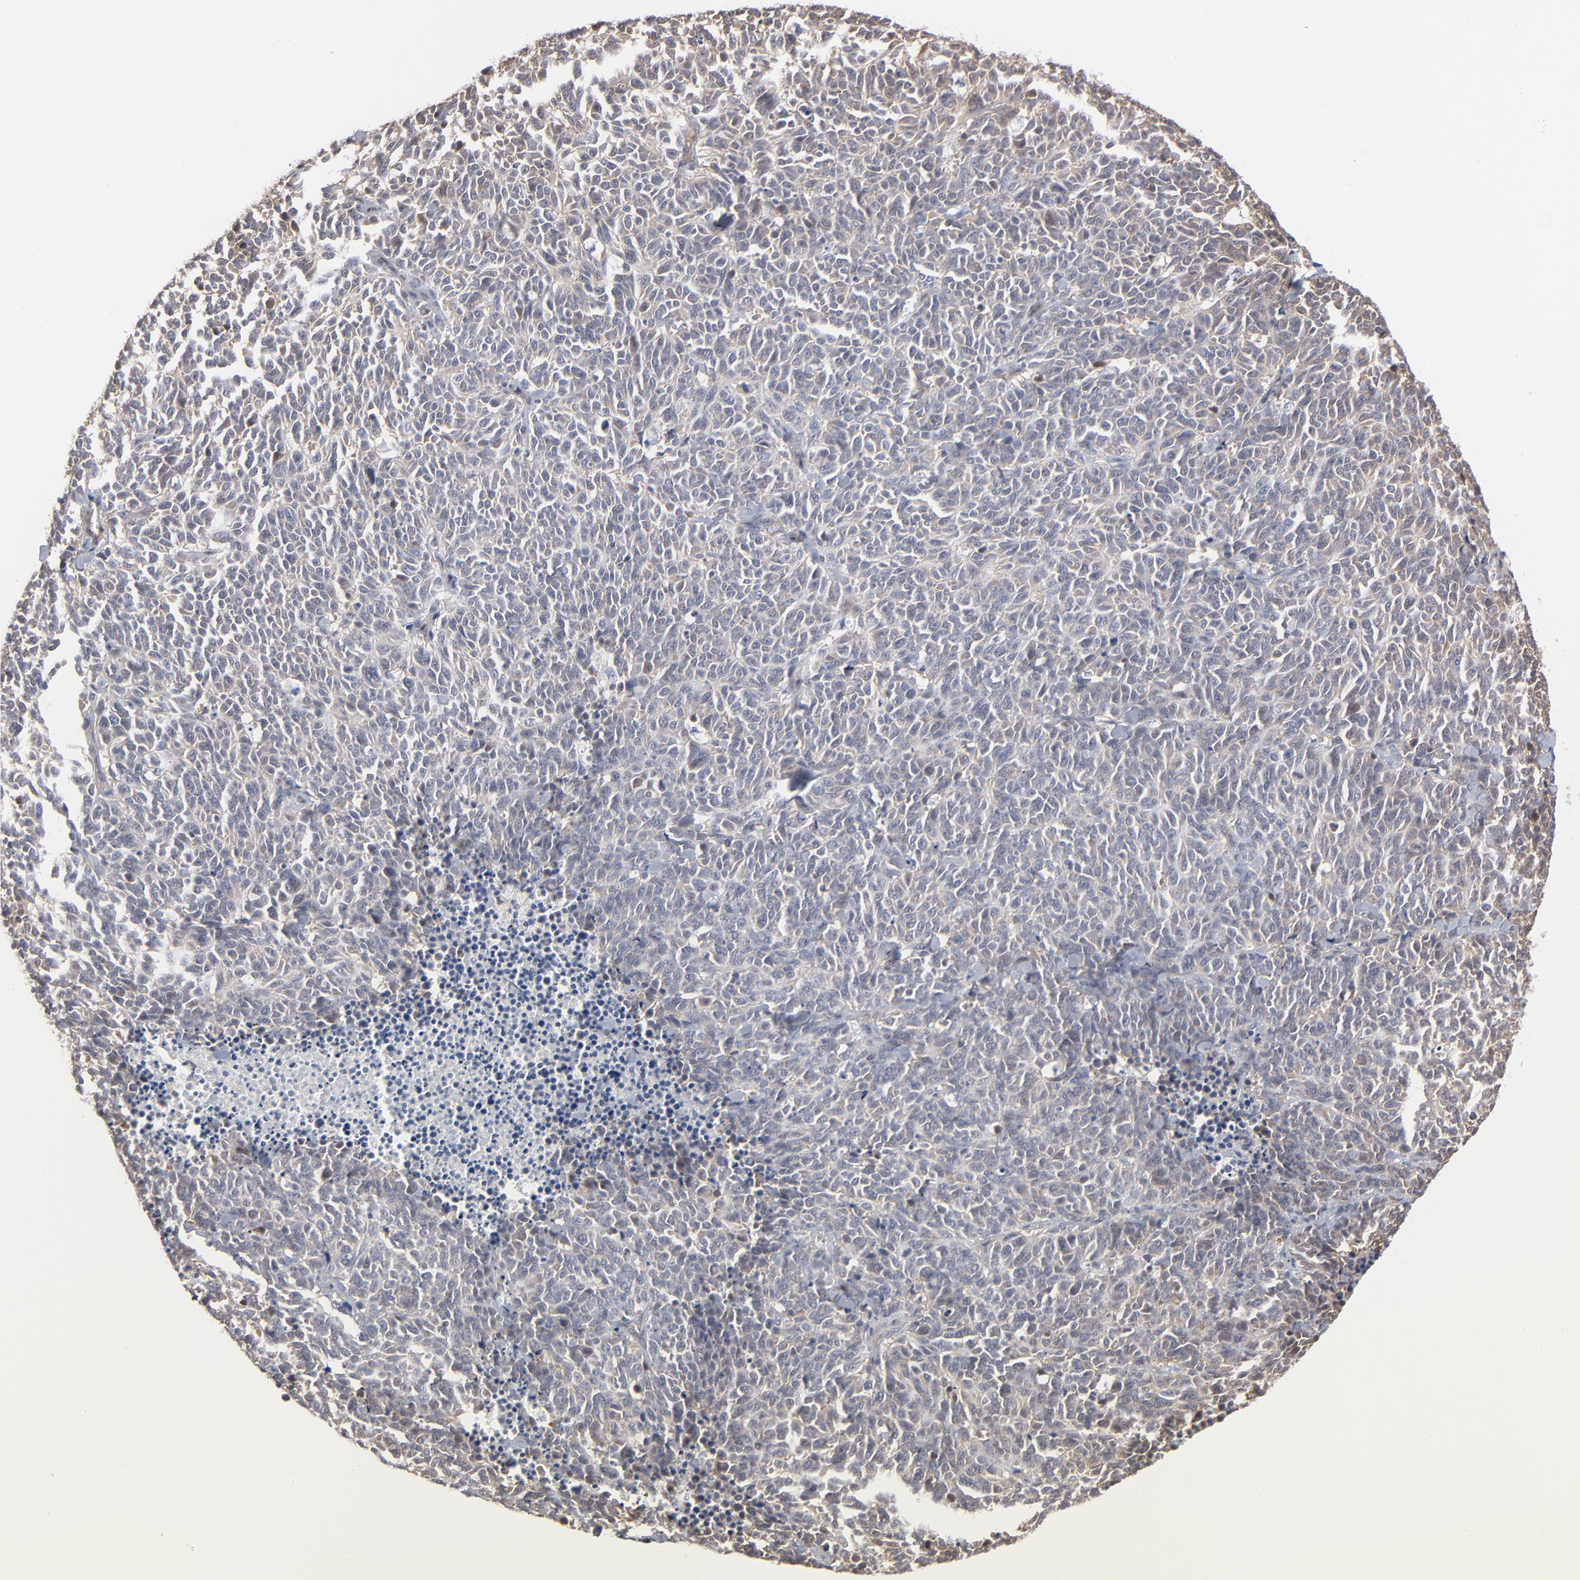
{"staining": {"intensity": "weak", "quantity": "25%-75%", "location": "cytoplasmic/membranous"}, "tissue": "lung cancer", "cell_type": "Tumor cells", "image_type": "cancer", "snomed": [{"axis": "morphology", "description": "Neoplasm, malignant, NOS"}, {"axis": "topography", "description": "Lung"}], "caption": "Lung cancer (malignant neoplasm) was stained to show a protein in brown. There is low levels of weak cytoplasmic/membranous expression in approximately 25%-75% of tumor cells.", "gene": "MAP2K1", "patient": {"sex": "female", "age": 58}}